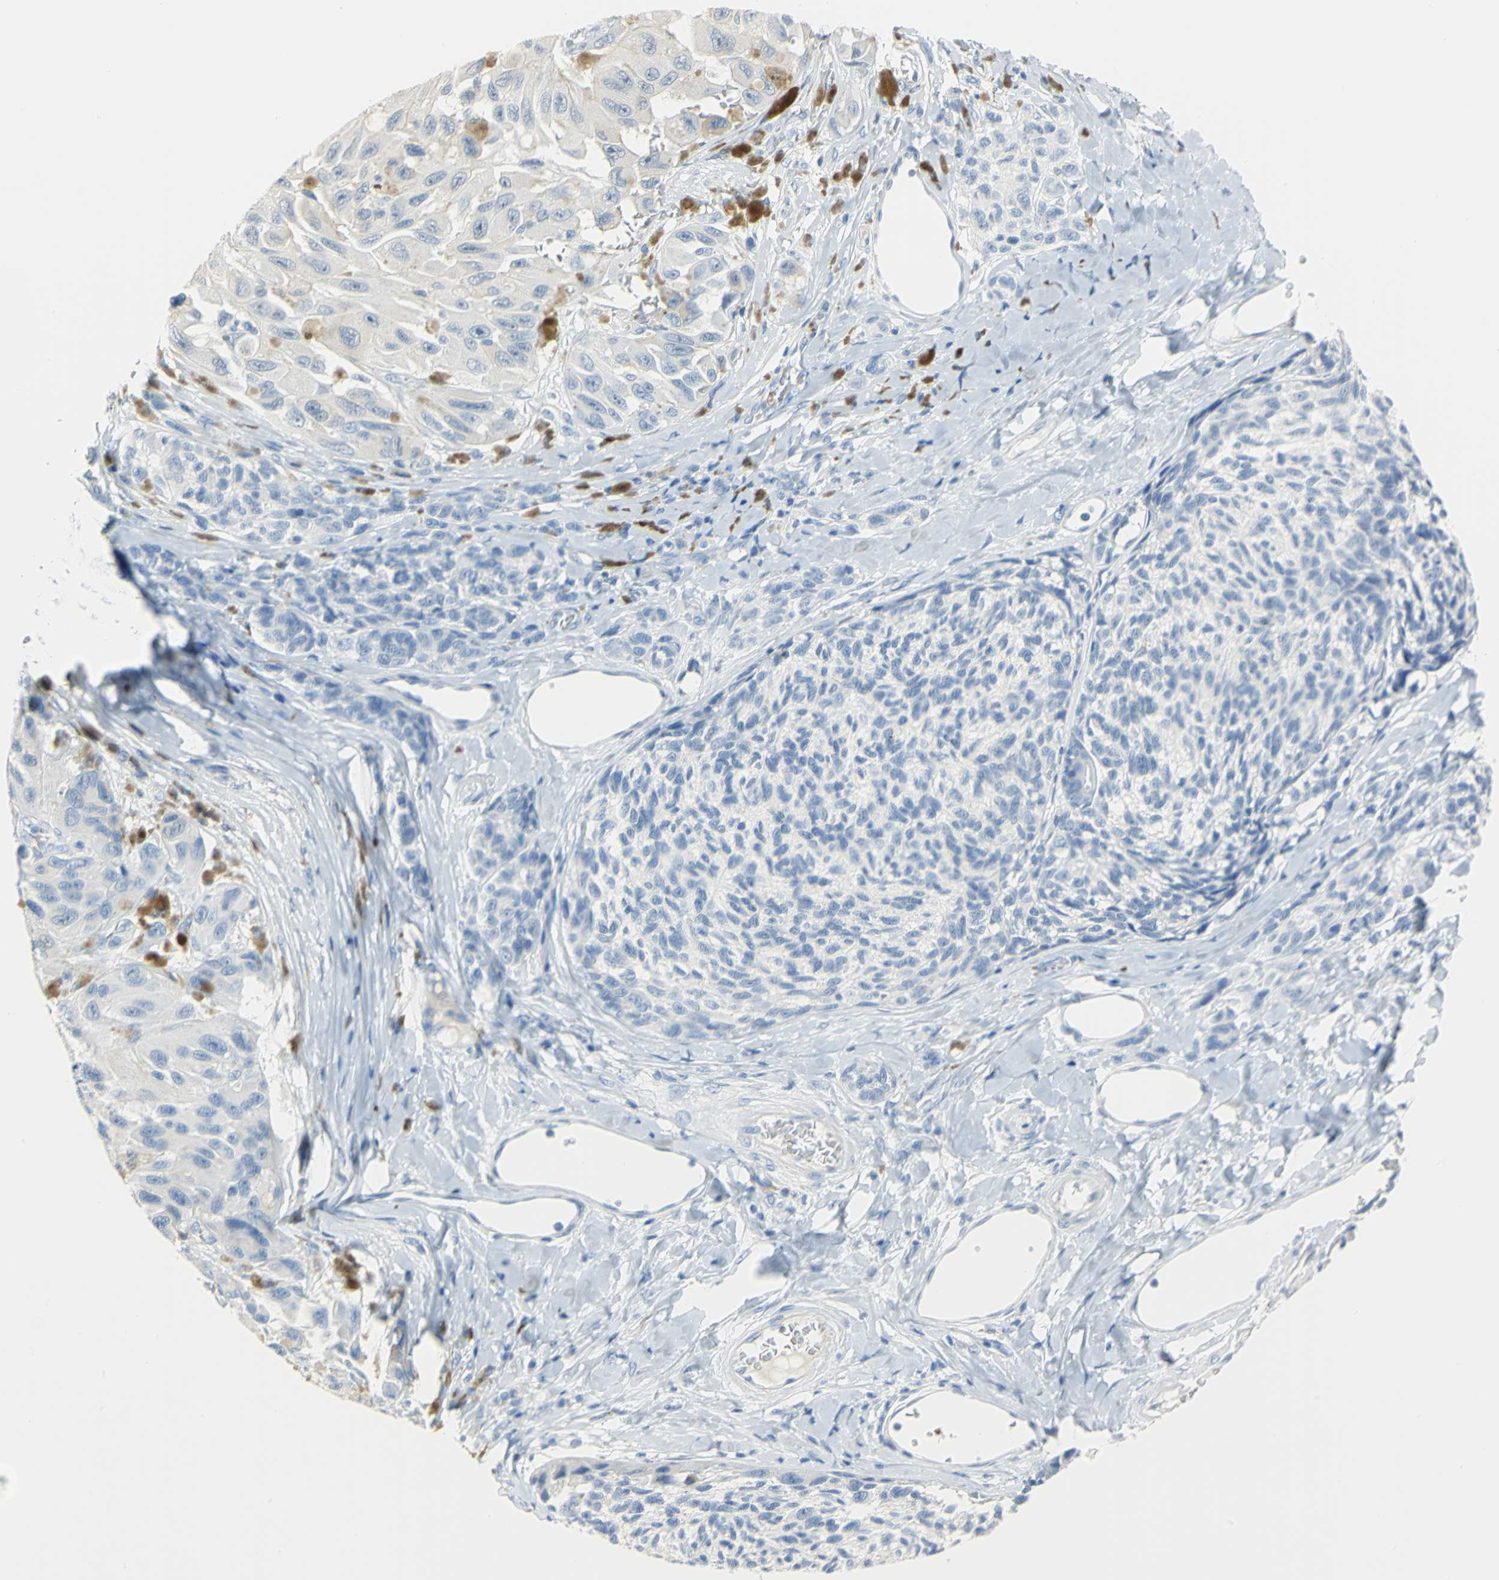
{"staining": {"intensity": "negative", "quantity": "none", "location": "none"}, "tissue": "melanoma", "cell_type": "Tumor cells", "image_type": "cancer", "snomed": [{"axis": "morphology", "description": "Malignant melanoma, NOS"}, {"axis": "topography", "description": "Skin"}], "caption": "Protein analysis of malignant melanoma reveals no significant staining in tumor cells.", "gene": "CA3", "patient": {"sex": "female", "age": 73}}